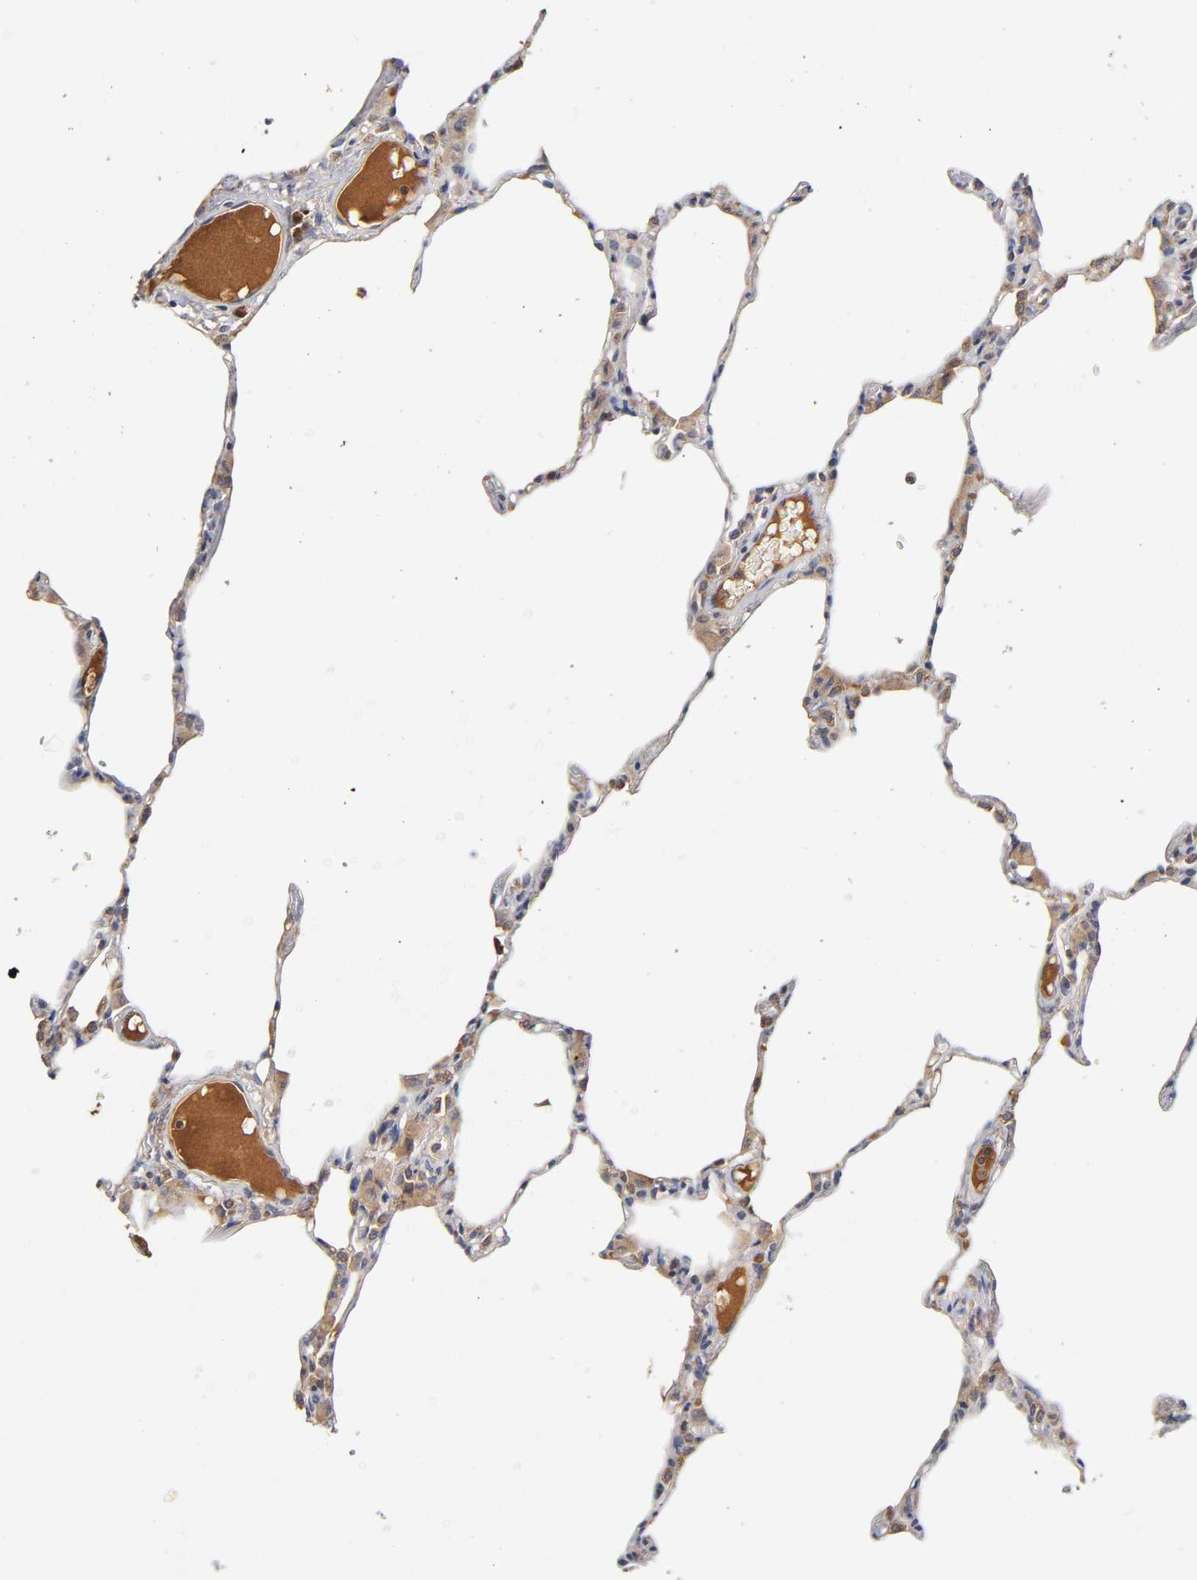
{"staining": {"intensity": "moderate", "quantity": "25%-75%", "location": "cytoplasmic/membranous"}, "tissue": "lung", "cell_type": "Alveolar cells", "image_type": "normal", "snomed": [{"axis": "morphology", "description": "Normal tissue, NOS"}, {"axis": "topography", "description": "Lung"}], "caption": "A histopathology image showing moderate cytoplasmic/membranous positivity in about 25%-75% of alveolar cells in normal lung, as visualized by brown immunohistochemical staining.", "gene": "RPS29", "patient": {"sex": "female", "age": 49}}